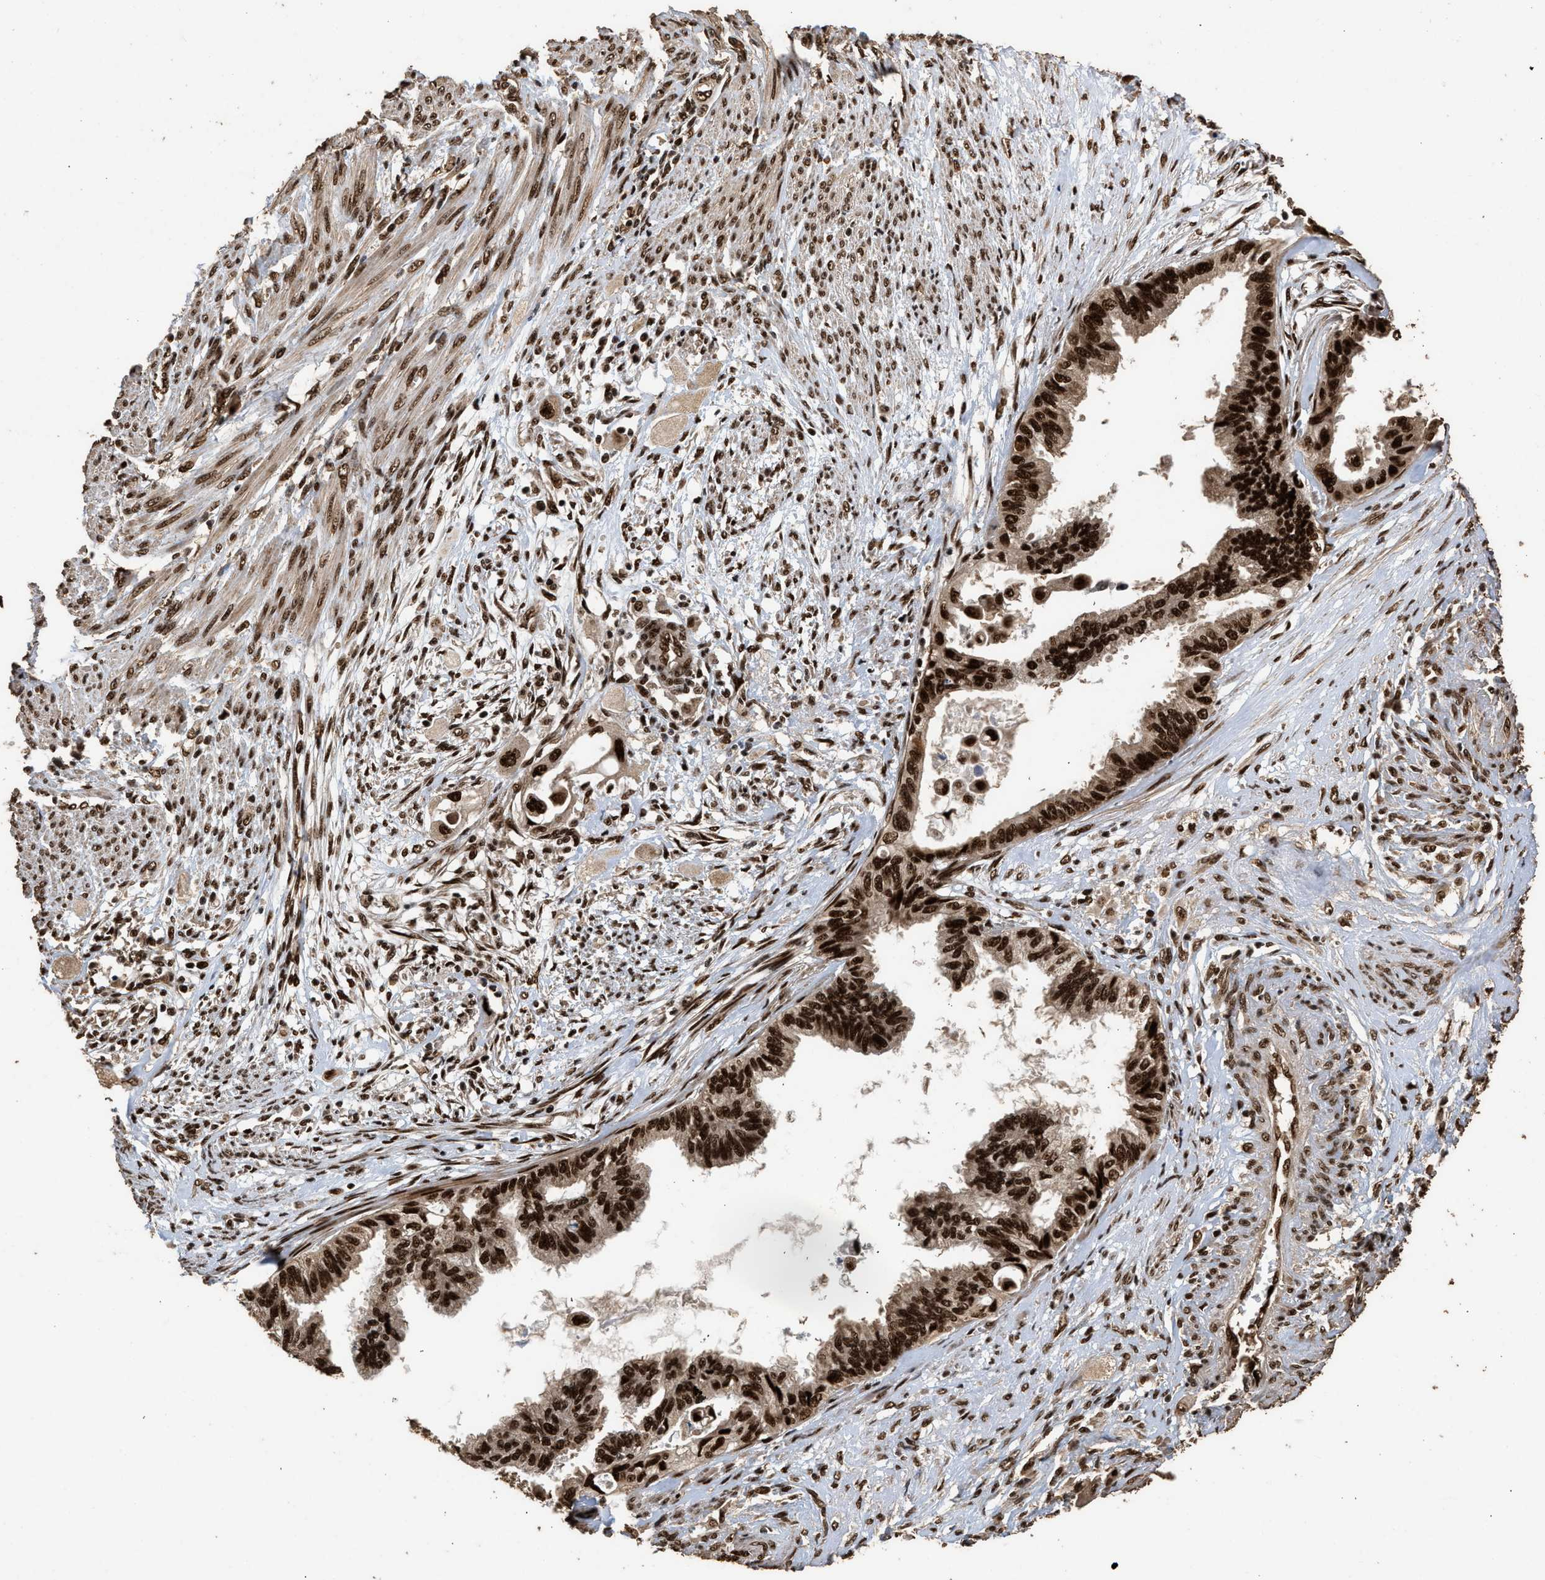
{"staining": {"intensity": "strong", "quantity": ">75%", "location": "cytoplasmic/membranous,nuclear"}, "tissue": "cervical cancer", "cell_type": "Tumor cells", "image_type": "cancer", "snomed": [{"axis": "morphology", "description": "Normal tissue, NOS"}, {"axis": "morphology", "description": "Adenocarcinoma, NOS"}, {"axis": "topography", "description": "Cervix"}, {"axis": "topography", "description": "Endometrium"}], "caption": "The micrograph demonstrates staining of cervical cancer (adenocarcinoma), revealing strong cytoplasmic/membranous and nuclear protein expression (brown color) within tumor cells.", "gene": "PPP4R3B", "patient": {"sex": "female", "age": 86}}